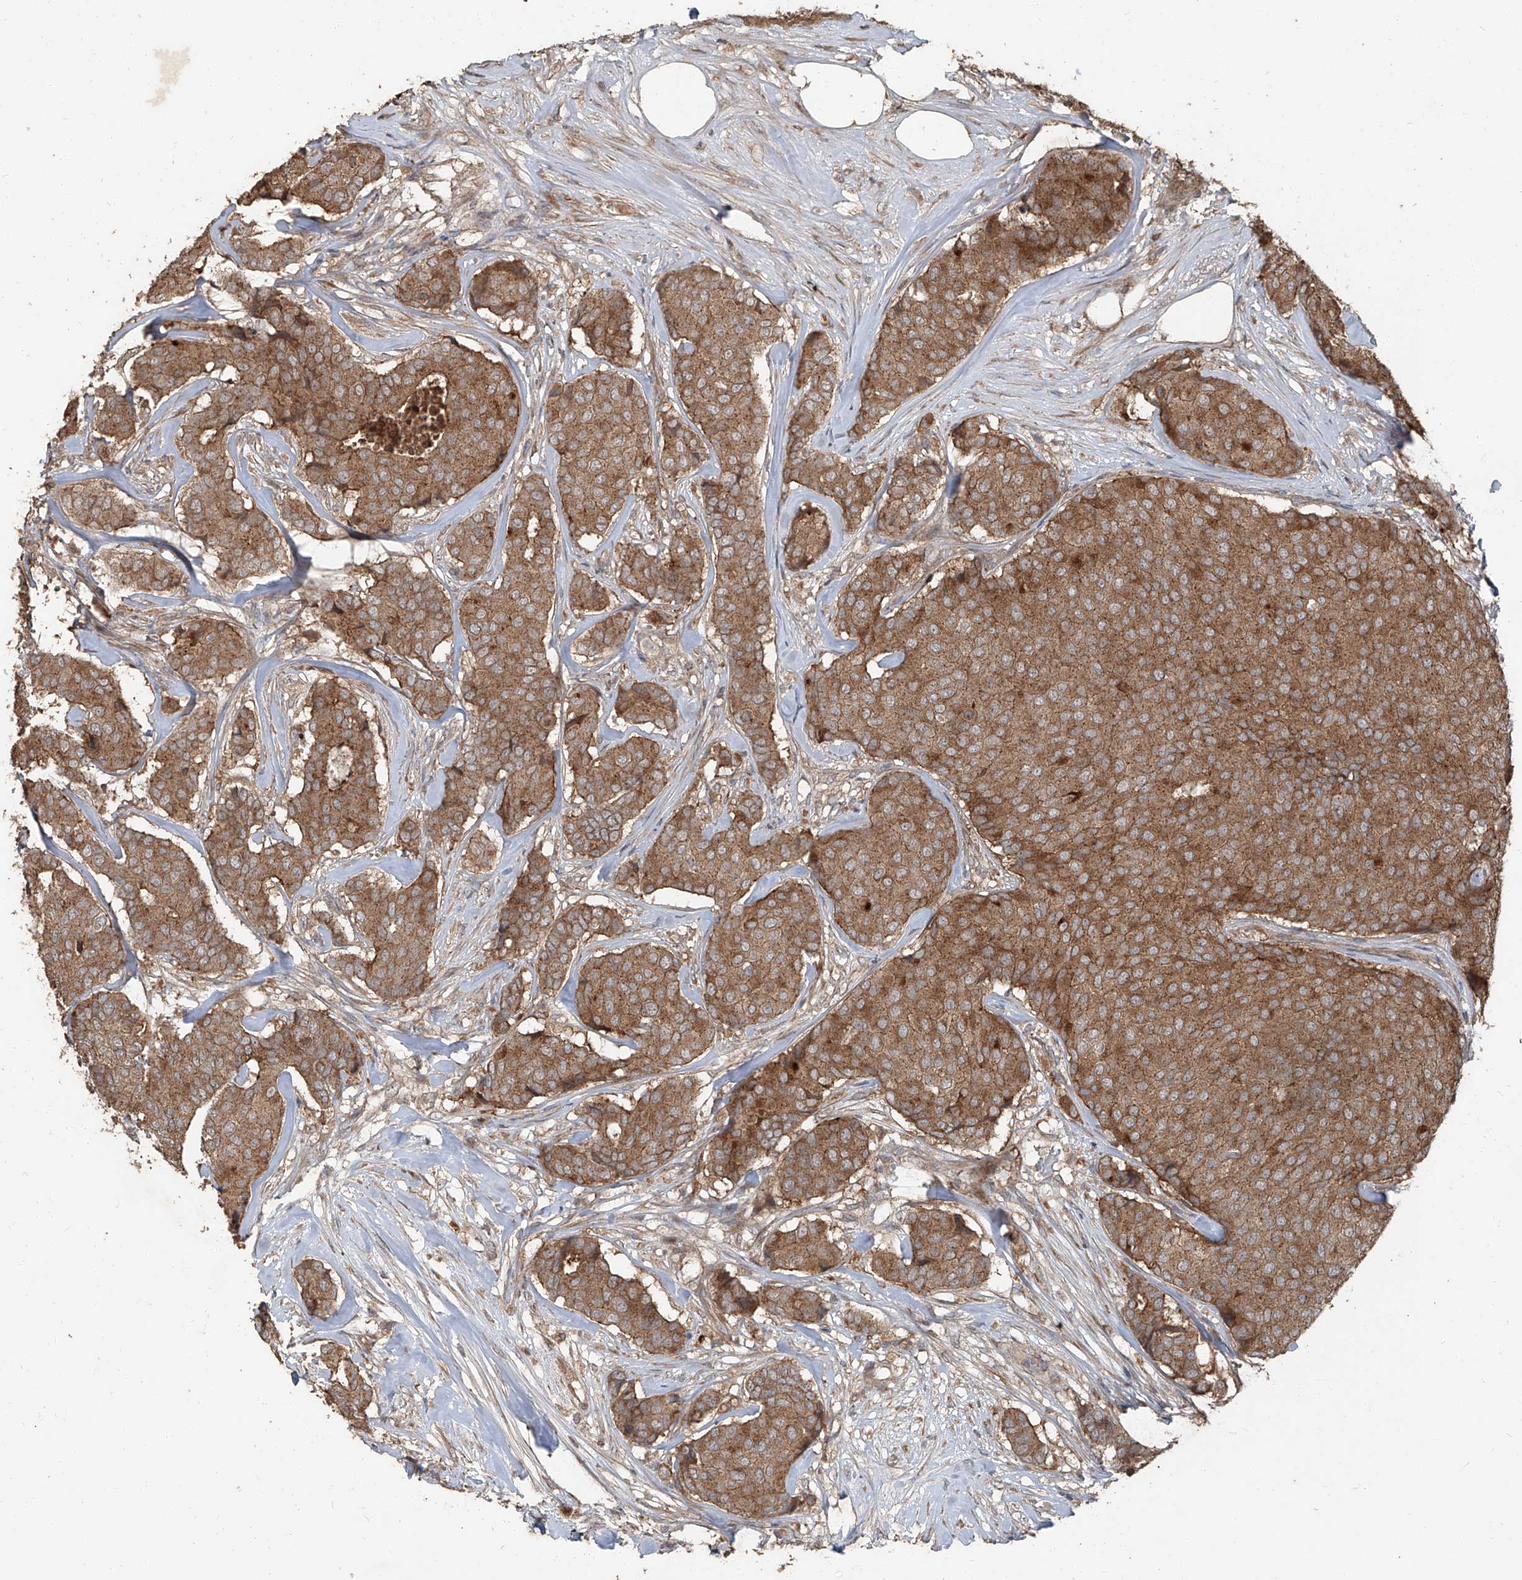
{"staining": {"intensity": "moderate", "quantity": ">75%", "location": "cytoplasmic/membranous"}, "tissue": "breast cancer", "cell_type": "Tumor cells", "image_type": "cancer", "snomed": [{"axis": "morphology", "description": "Duct carcinoma"}, {"axis": "topography", "description": "Breast"}], "caption": "This is an image of immunohistochemistry staining of breast cancer, which shows moderate expression in the cytoplasmic/membranous of tumor cells.", "gene": "CCN1", "patient": {"sex": "female", "age": 75}}